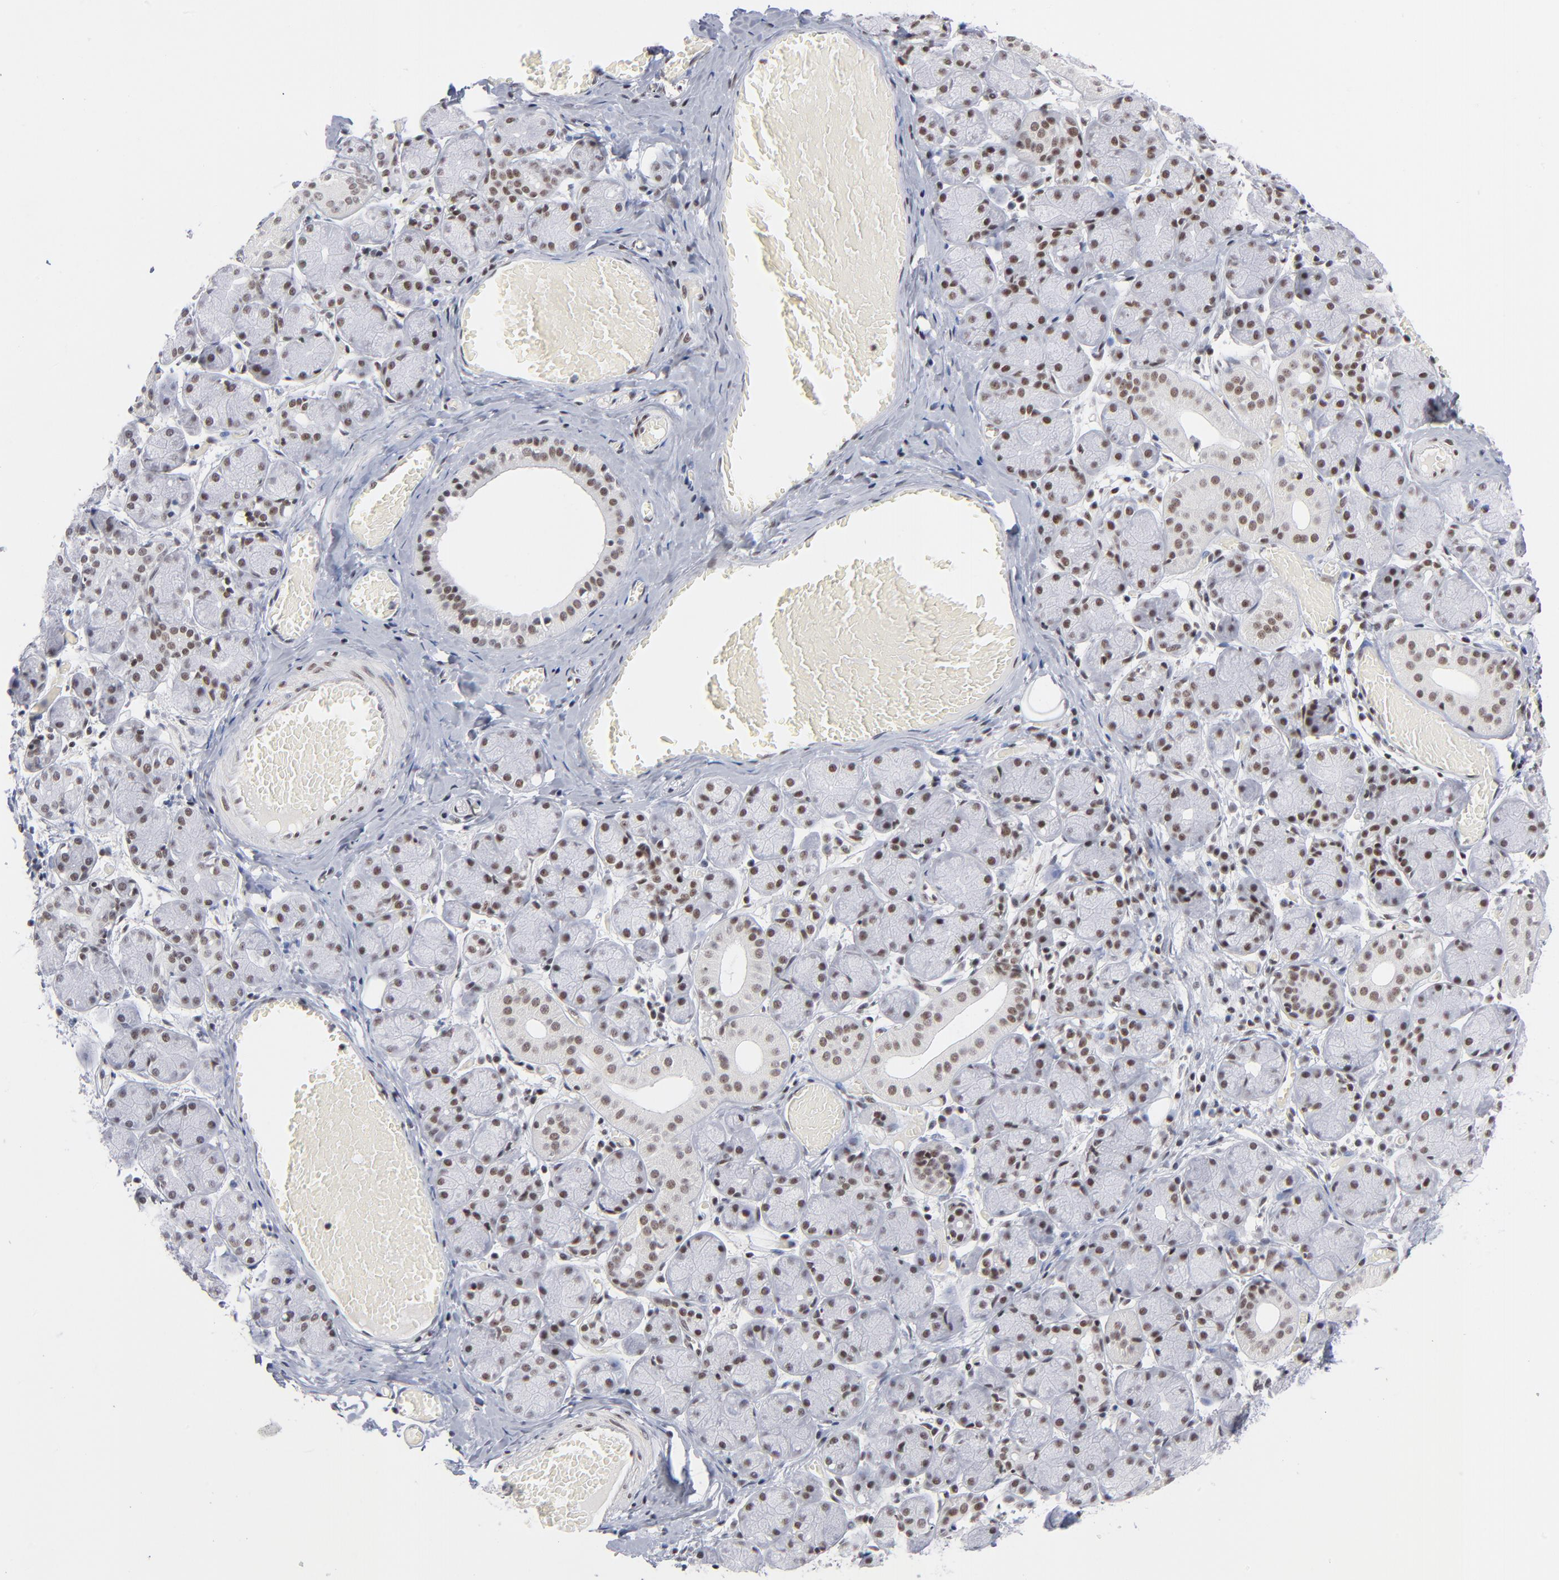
{"staining": {"intensity": "moderate", "quantity": ">75%", "location": "nuclear"}, "tissue": "salivary gland", "cell_type": "Glandular cells", "image_type": "normal", "snomed": [{"axis": "morphology", "description": "Normal tissue, NOS"}, {"axis": "topography", "description": "Salivary gland"}], "caption": "Protein staining exhibits moderate nuclear positivity in approximately >75% of glandular cells in unremarkable salivary gland.", "gene": "ZNF143", "patient": {"sex": "female", "age": 24}}